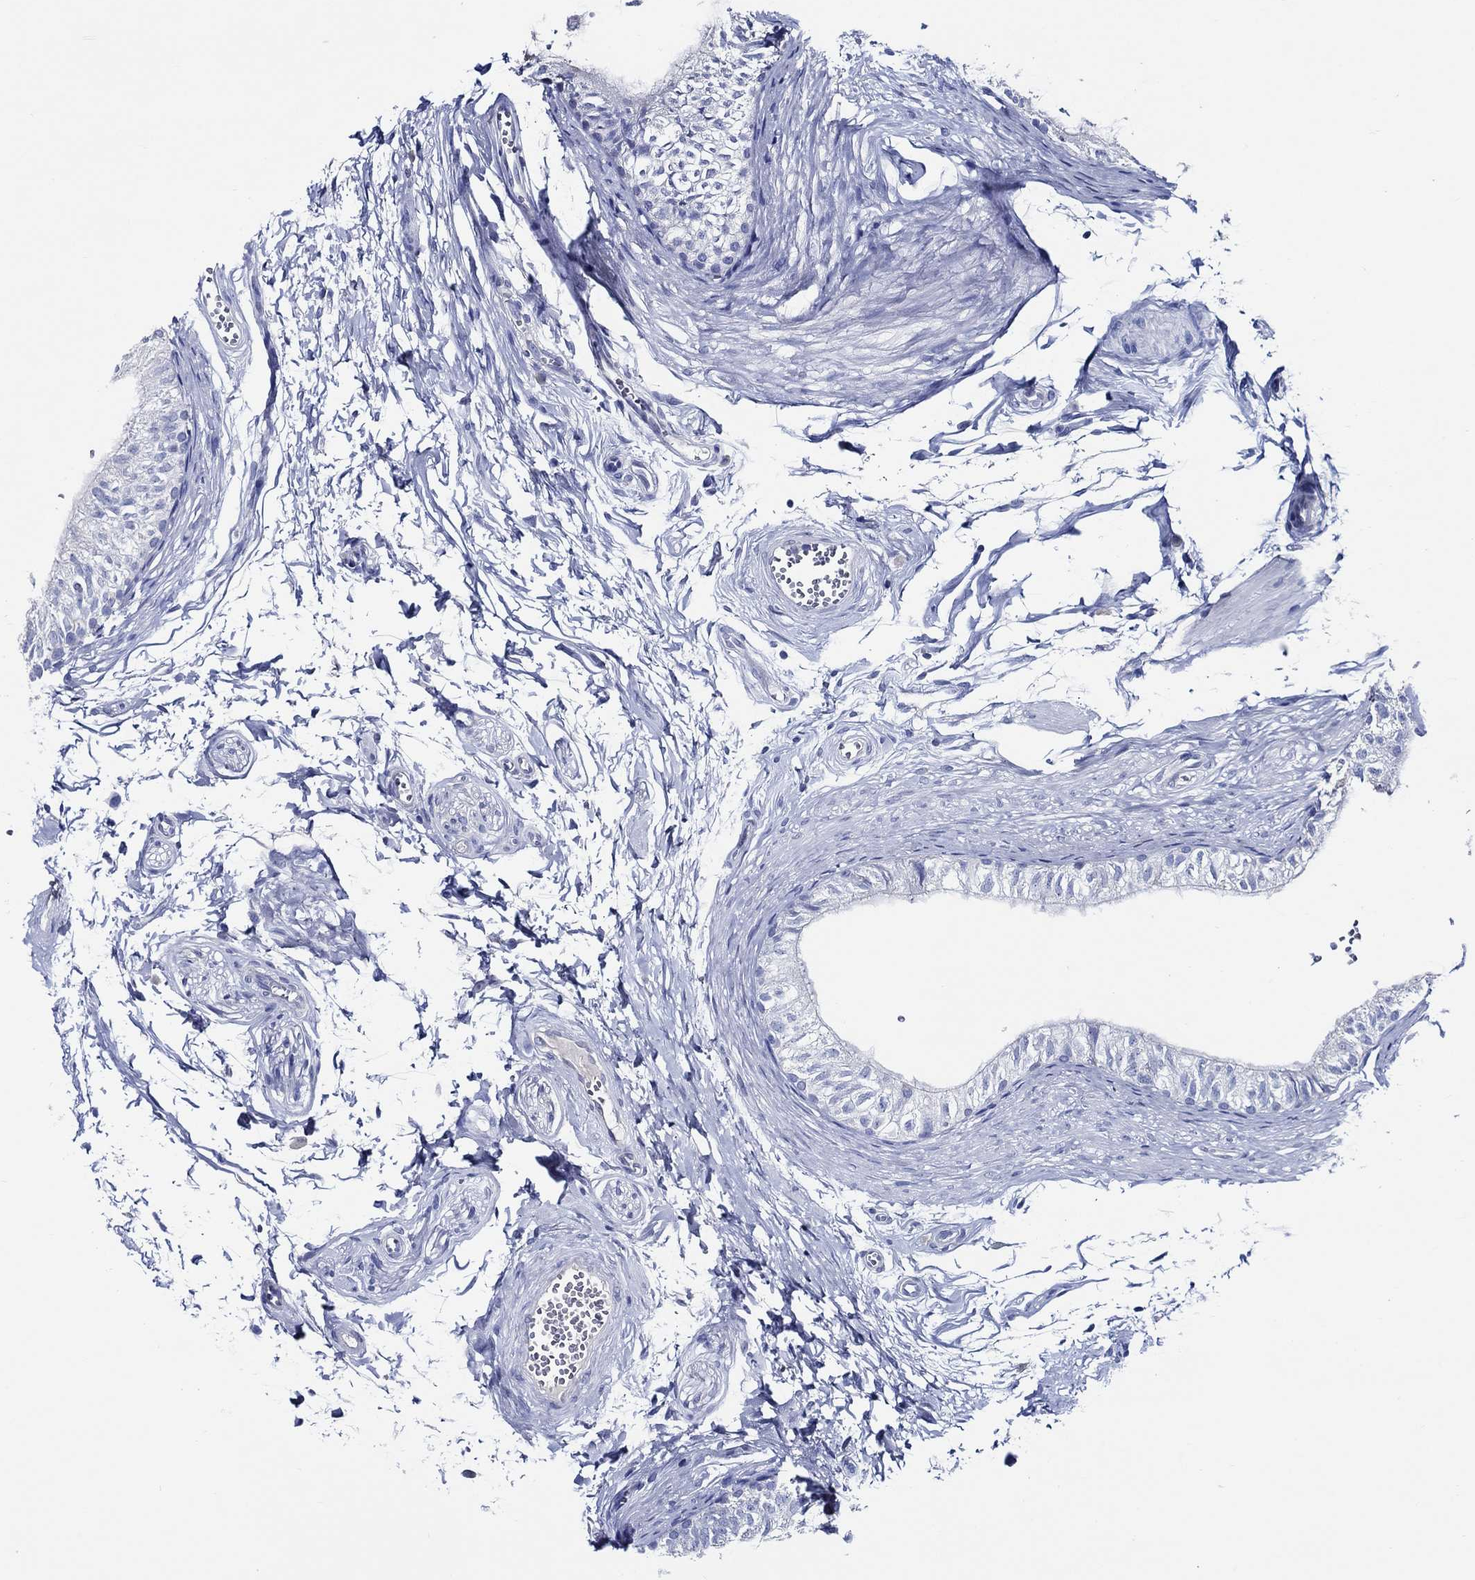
{"staining": {"intensity": "negative", "quantity": "none", "location": "none"}, "tissue": "epididymis", "cell_type": "Glandular cells", "image_type": "normal", "snomed": [{"axis": "morphology", "description": "Normal tissue, NOS"}, {"axis": "topography", "description": "Epididymis"}], "caption": "Glandular cells show no significant positivity in normal epididymis. The staining is performed using DAB brown chromogen with nuclei counter-stained in using hematoxylin.", "gene": "SKOR1", "patient": {"sex": "male", "age": 22}}